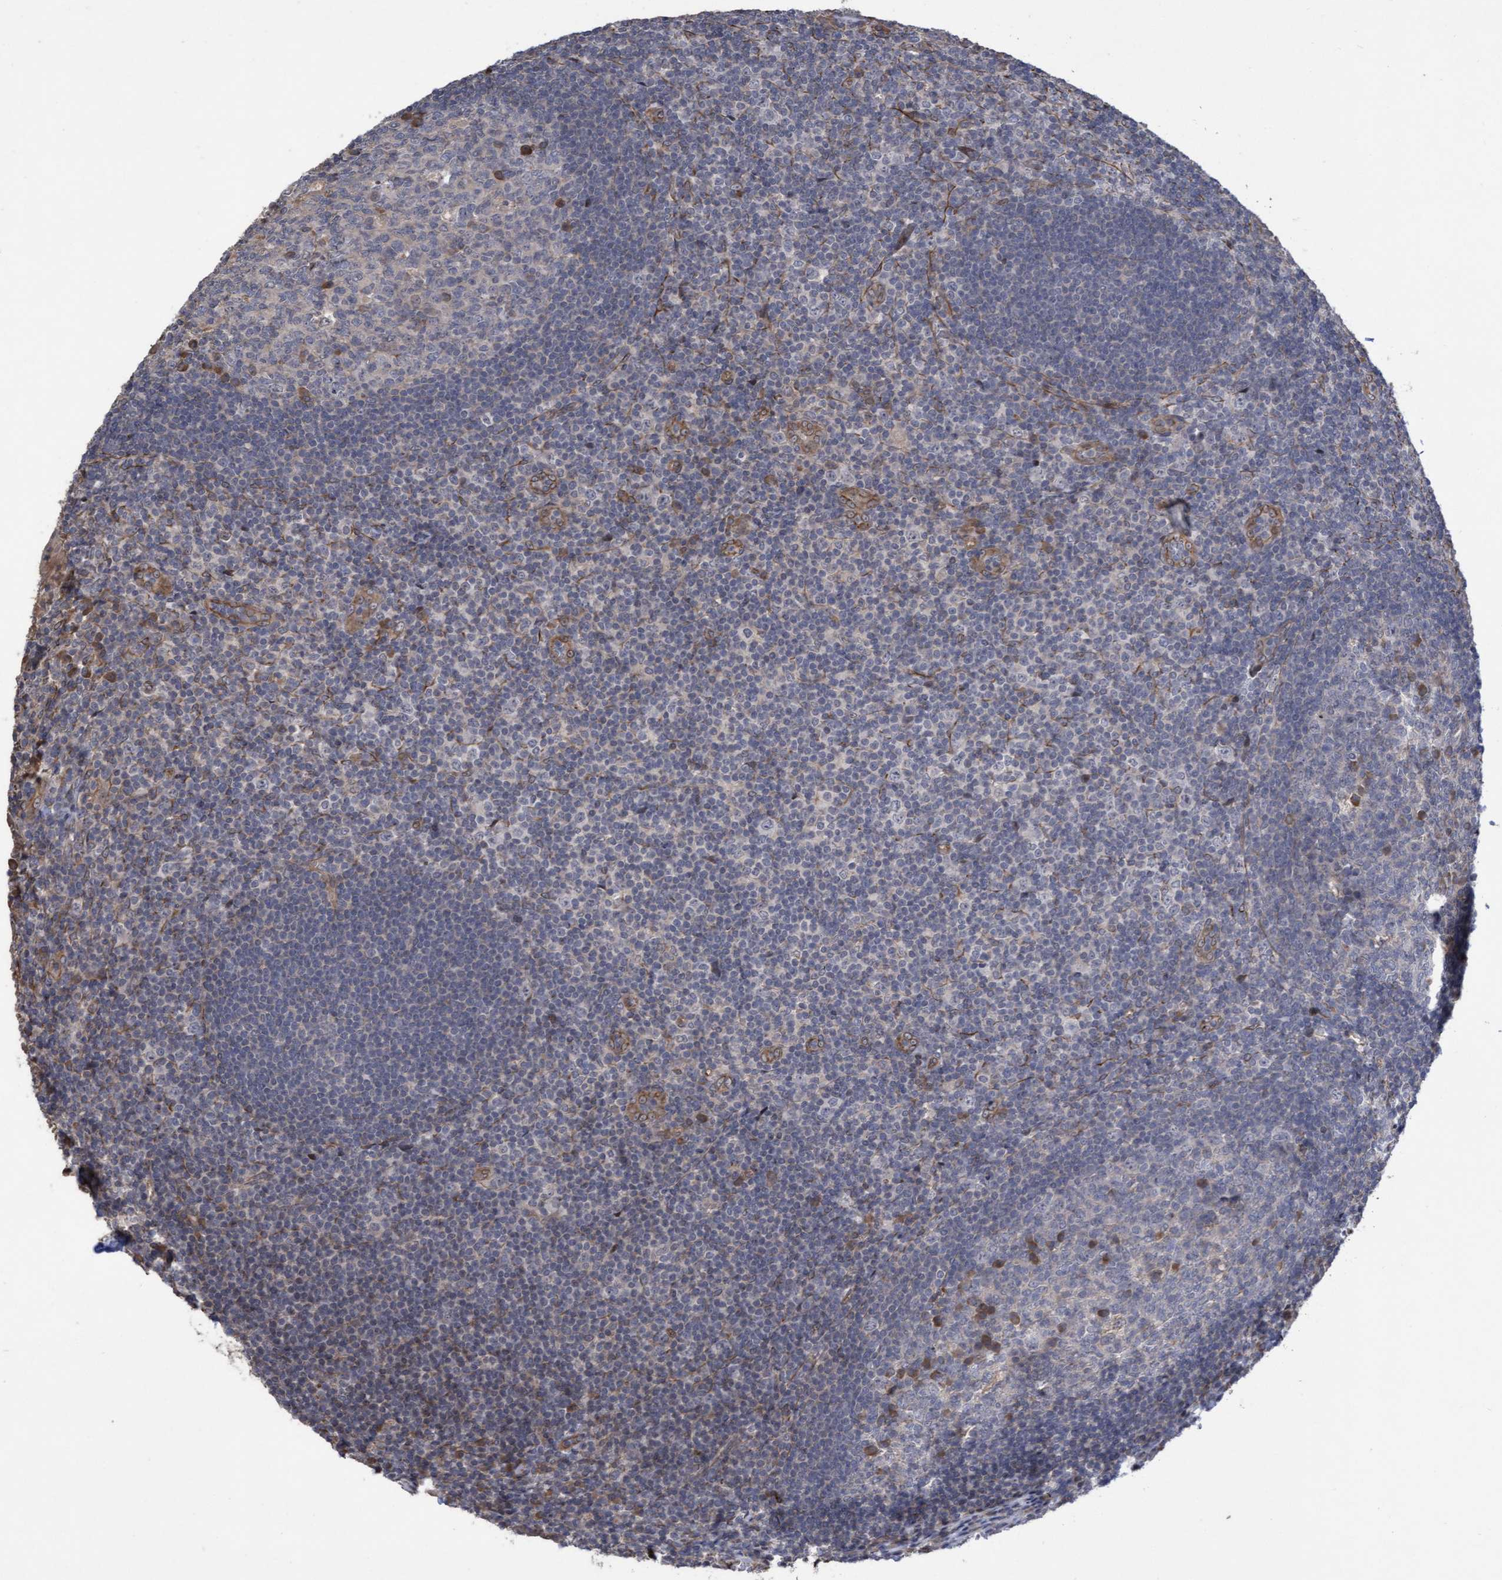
{"staining": {"intensity": "negative", "quantity": "none", "location": "none"}, "tissue": "tonsil", "cell_type": "Germinal center cells", "image_type": "normal", "snomed": [{"axis": "morphology", "description": "Normal tissue, NOS"}, {"axis": "topography", "description": "Tonsil"}], "caption": "Germinal center cells show no significant expression in benign tonsil.", "gene": "COBL", "patient": {"sex": "male", "age": 37}}